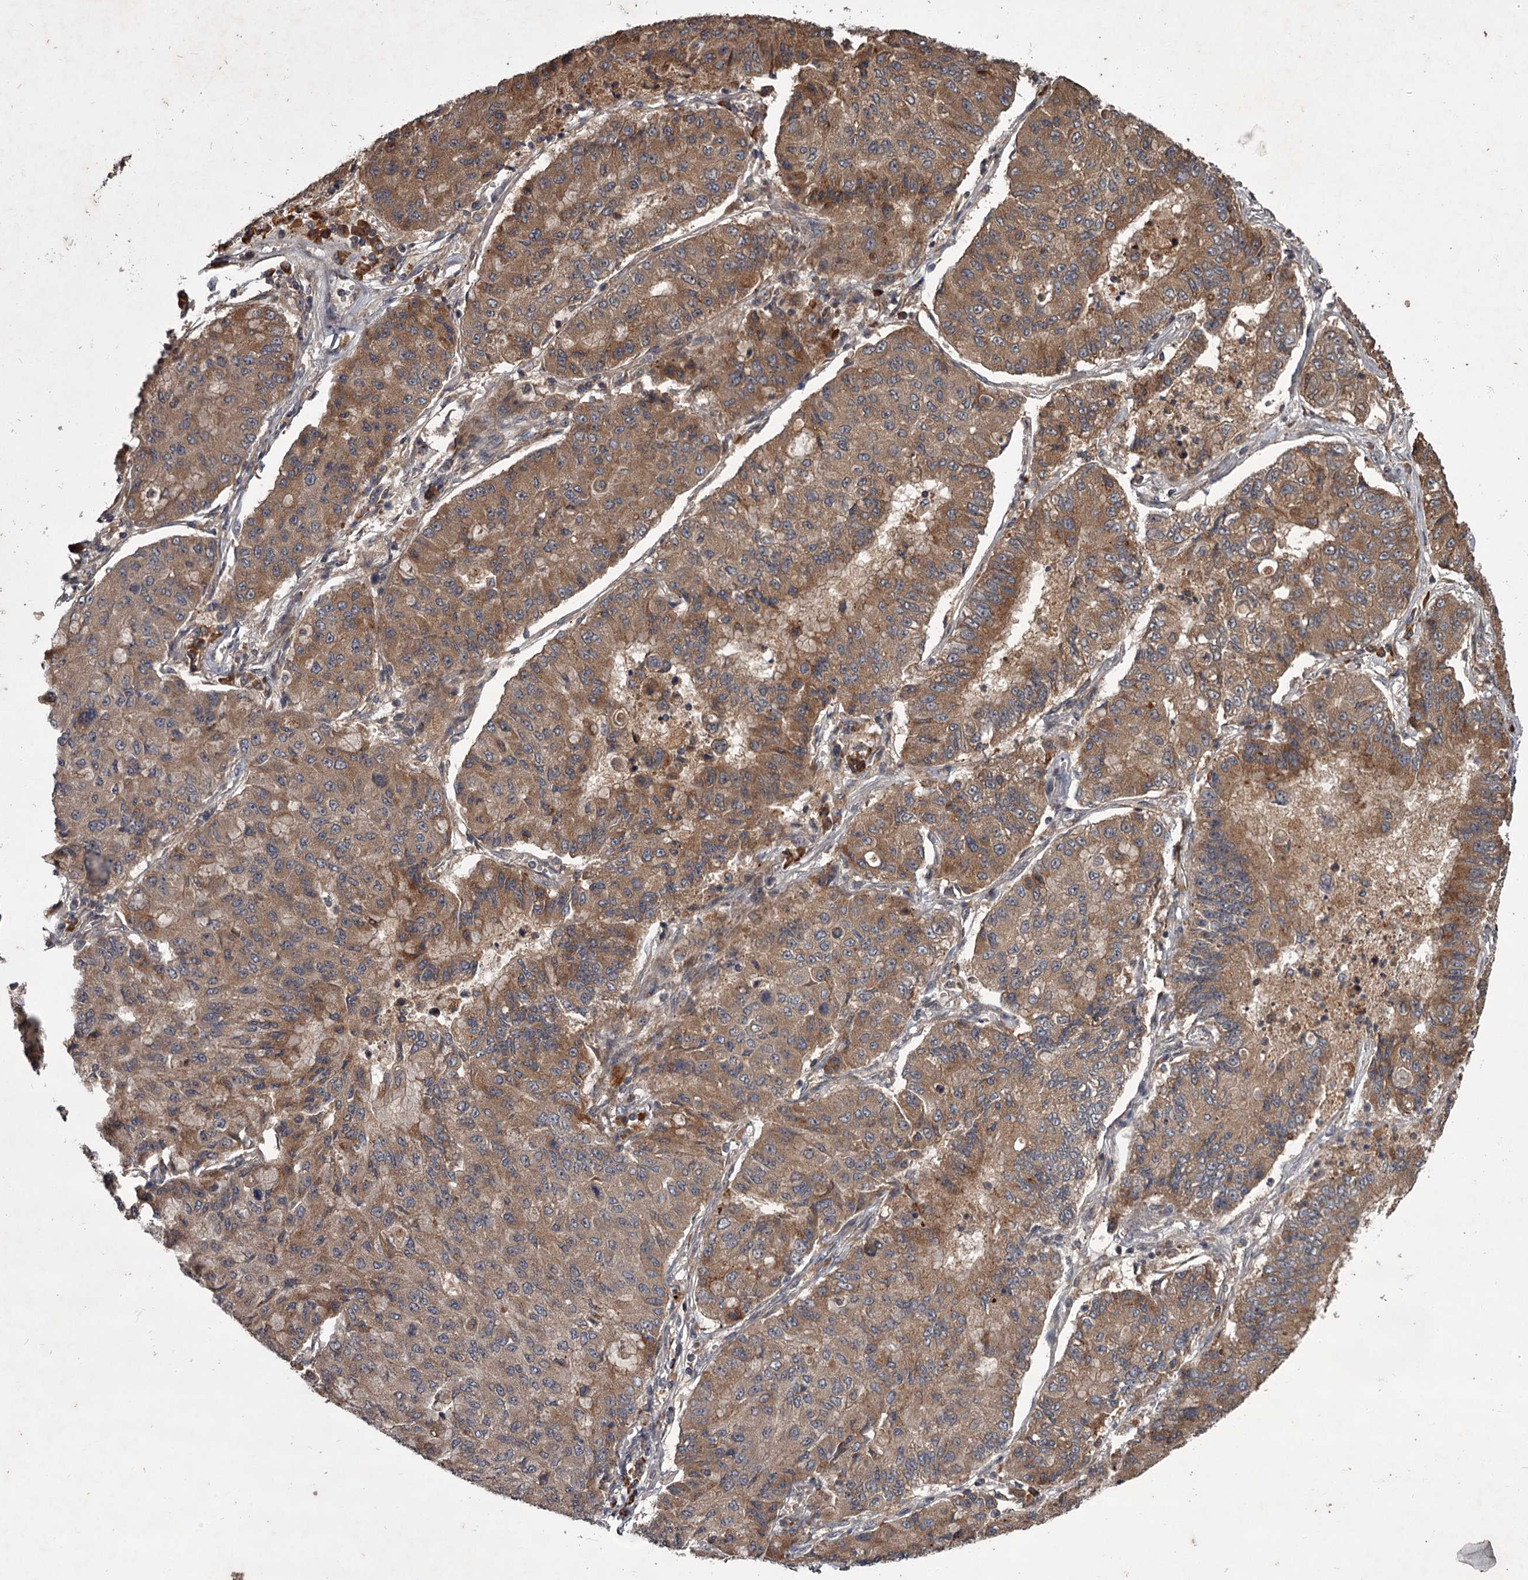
{"staining": {"intensity": "moderate", "quantity": ">75%", "location": "cytoplasmic/membranous"}, "tissue": "lung cancer", "cell_type": "Tumor cells", "image_type": "cancer", "snomed": [{"axis": "morphology", "description": "Squamous cell carcinoma, NOS"}, {"axis": "topography", "description": "Lung"}], "caption": "This photomicrograph reveals immunohistochemistry staining of human lung squamous cell carcinoma, with medium moderate cytoplasmic/membranous positivity in approximately >75% of tumor cells.", "gene": "UNC93B1", "patient": {"sex": "male", "age": 74}}